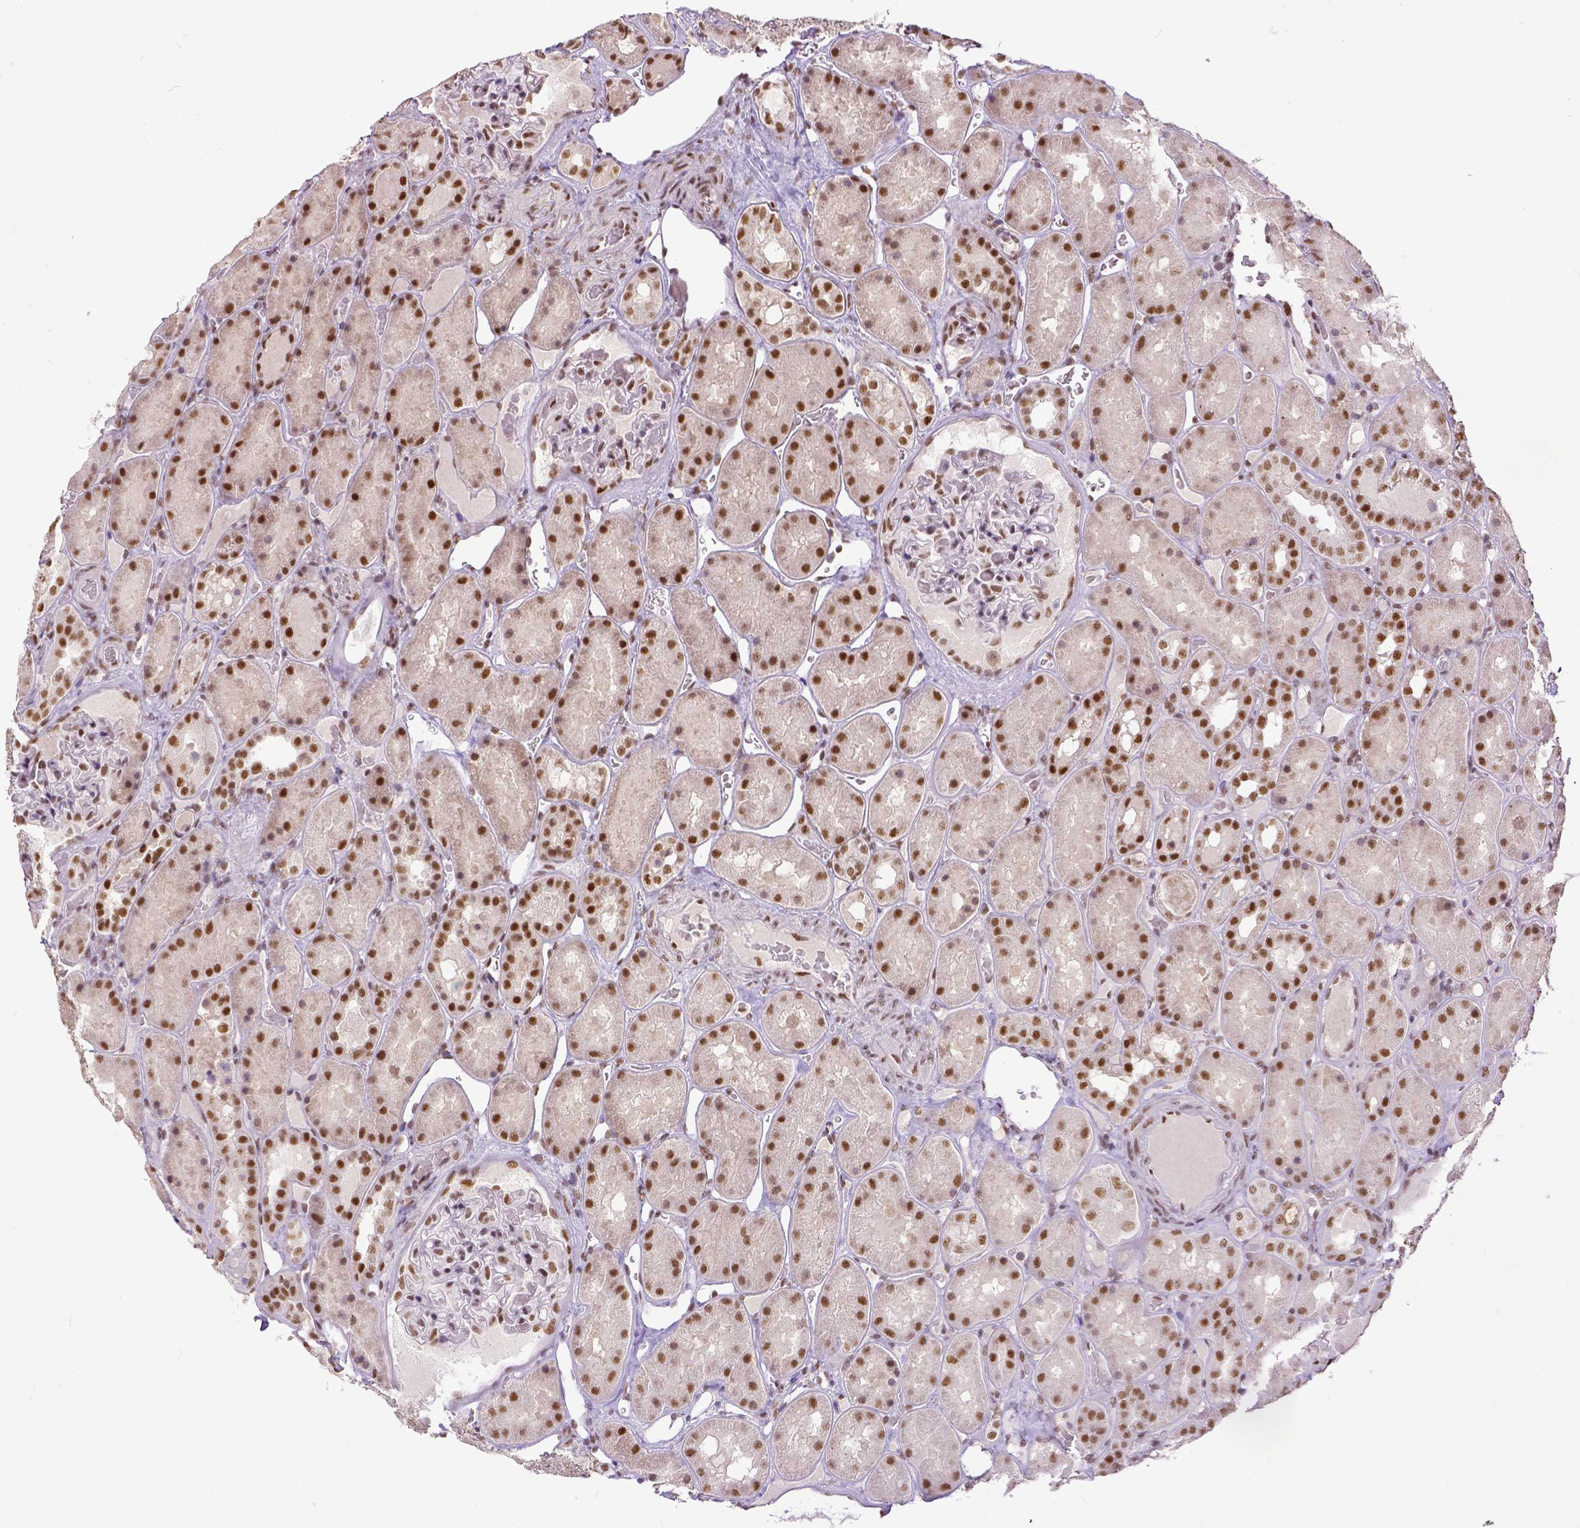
{"staining": {"intensity": "moderate", "quantity": "25%-75%", "location": "nuclear"}, "tissue": "kidney", "cell_type": "Cells in glomeruli", "image_type": "normal", "snomed": [{"axis": "morphology", "description": "Normal tissue, NOS"}, {"axis": "topography", "description": "Kidney"}], "caption": "The immunohistochemical stain labels moderate nuclear positivity in cells in glomeruli of unremarkable kidney. Ihc stains the protein of interest in brown and the nuclei are stained blue.", "gene": "ERCC1", "patient": {"sex": "male", "age": 73}}